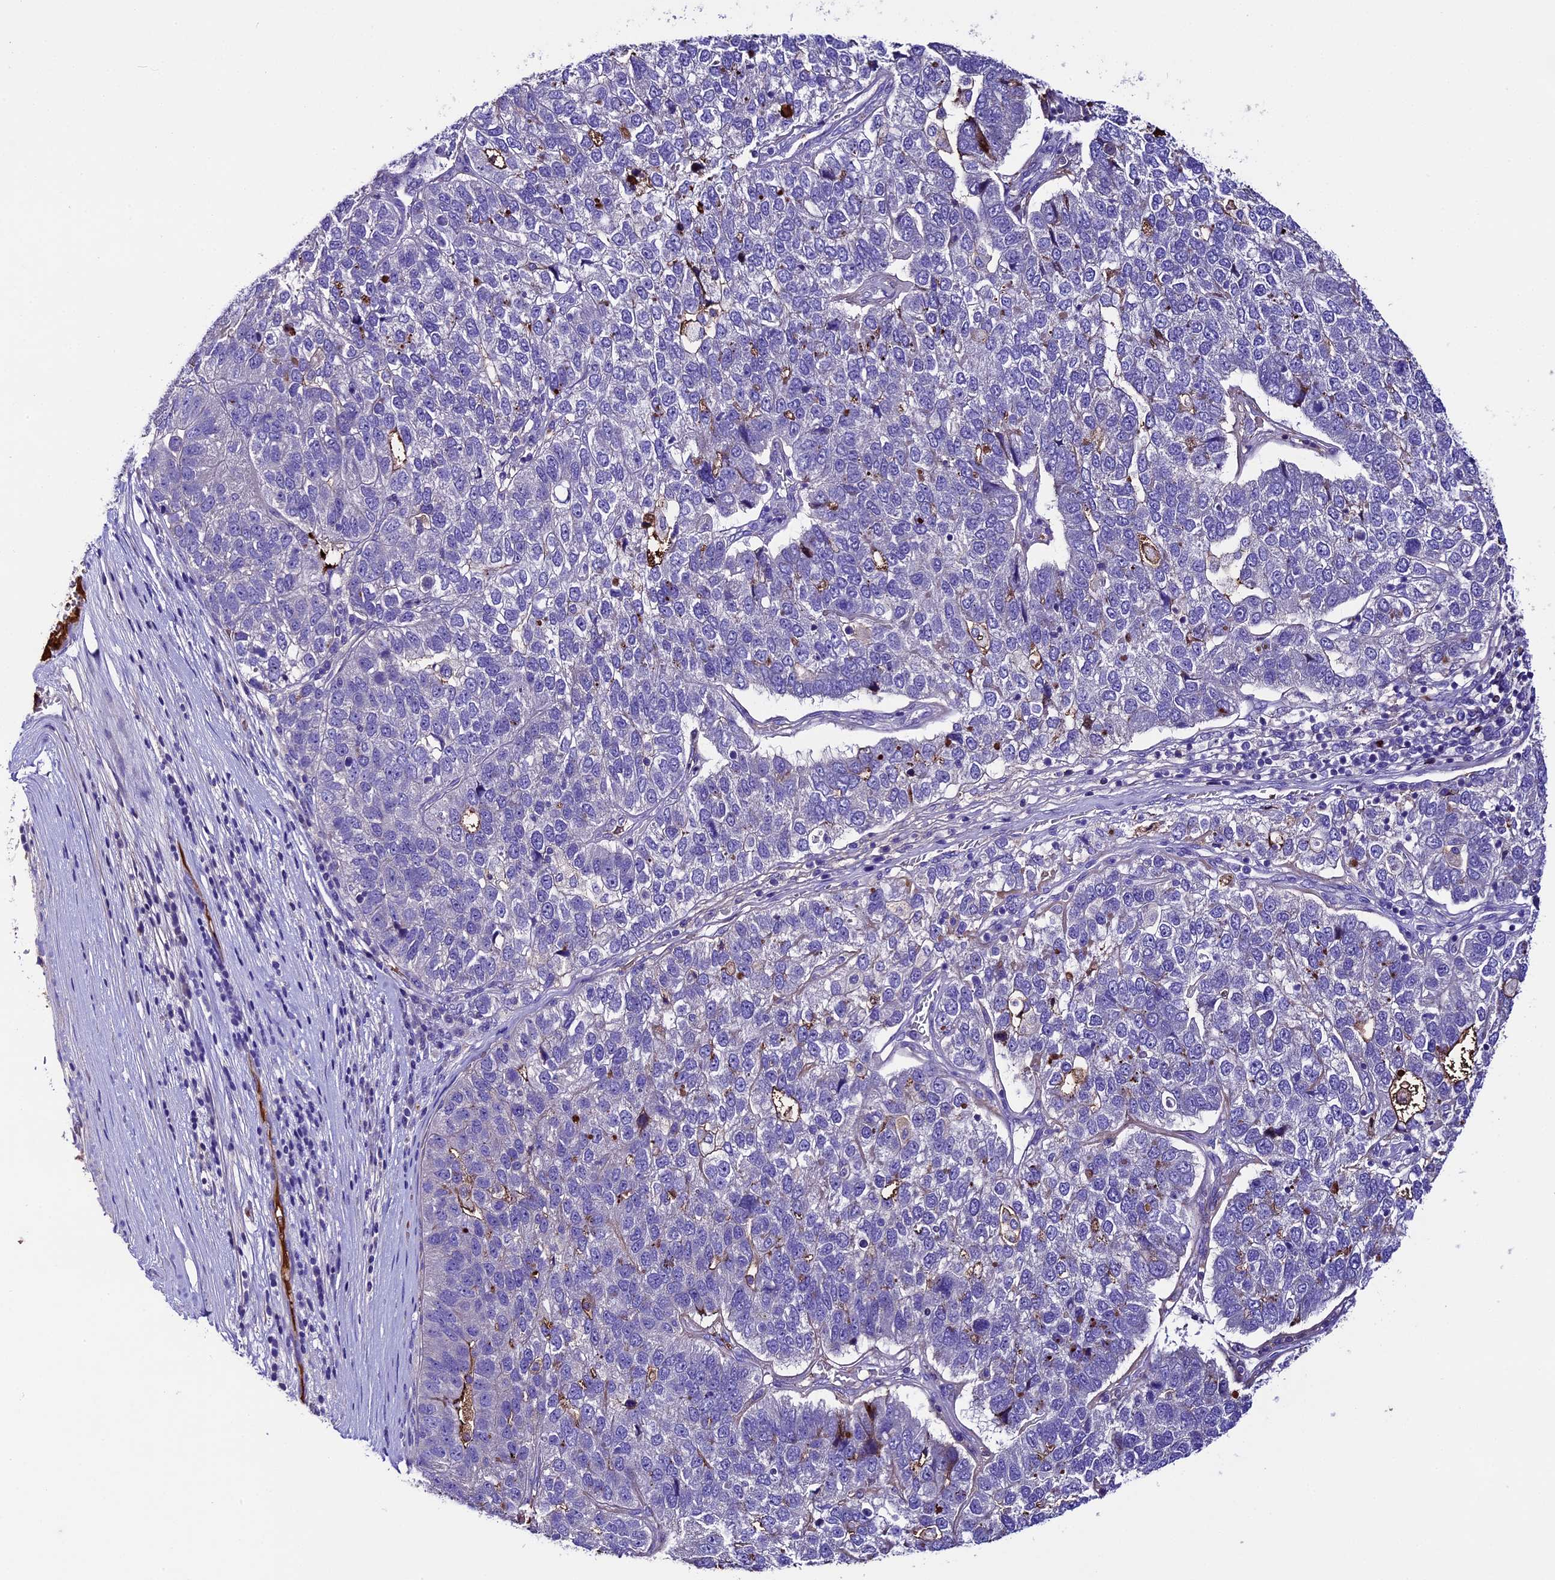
{"staining": {"intensity": "negative", "quantity": "none", "location": "none"}, "tissue": "pancreatic cancer", "cell_type": "Tumor cells", "image_type": "cancer", "snomed": [{"axis": "morphology", "description": "Adenocarcinoma, NOS"}, {"axis": "topography", "description": "Pancreas"}], "caption": "Protein analysis of adenocarcinoma (pancreatic) exhibits no significant expression in tumor cells. (Immunohistochemistry, brightfield microscopy, high magnification).", "gene": "TCP11L2", "patient": {"sex": "female", "age": 61}}